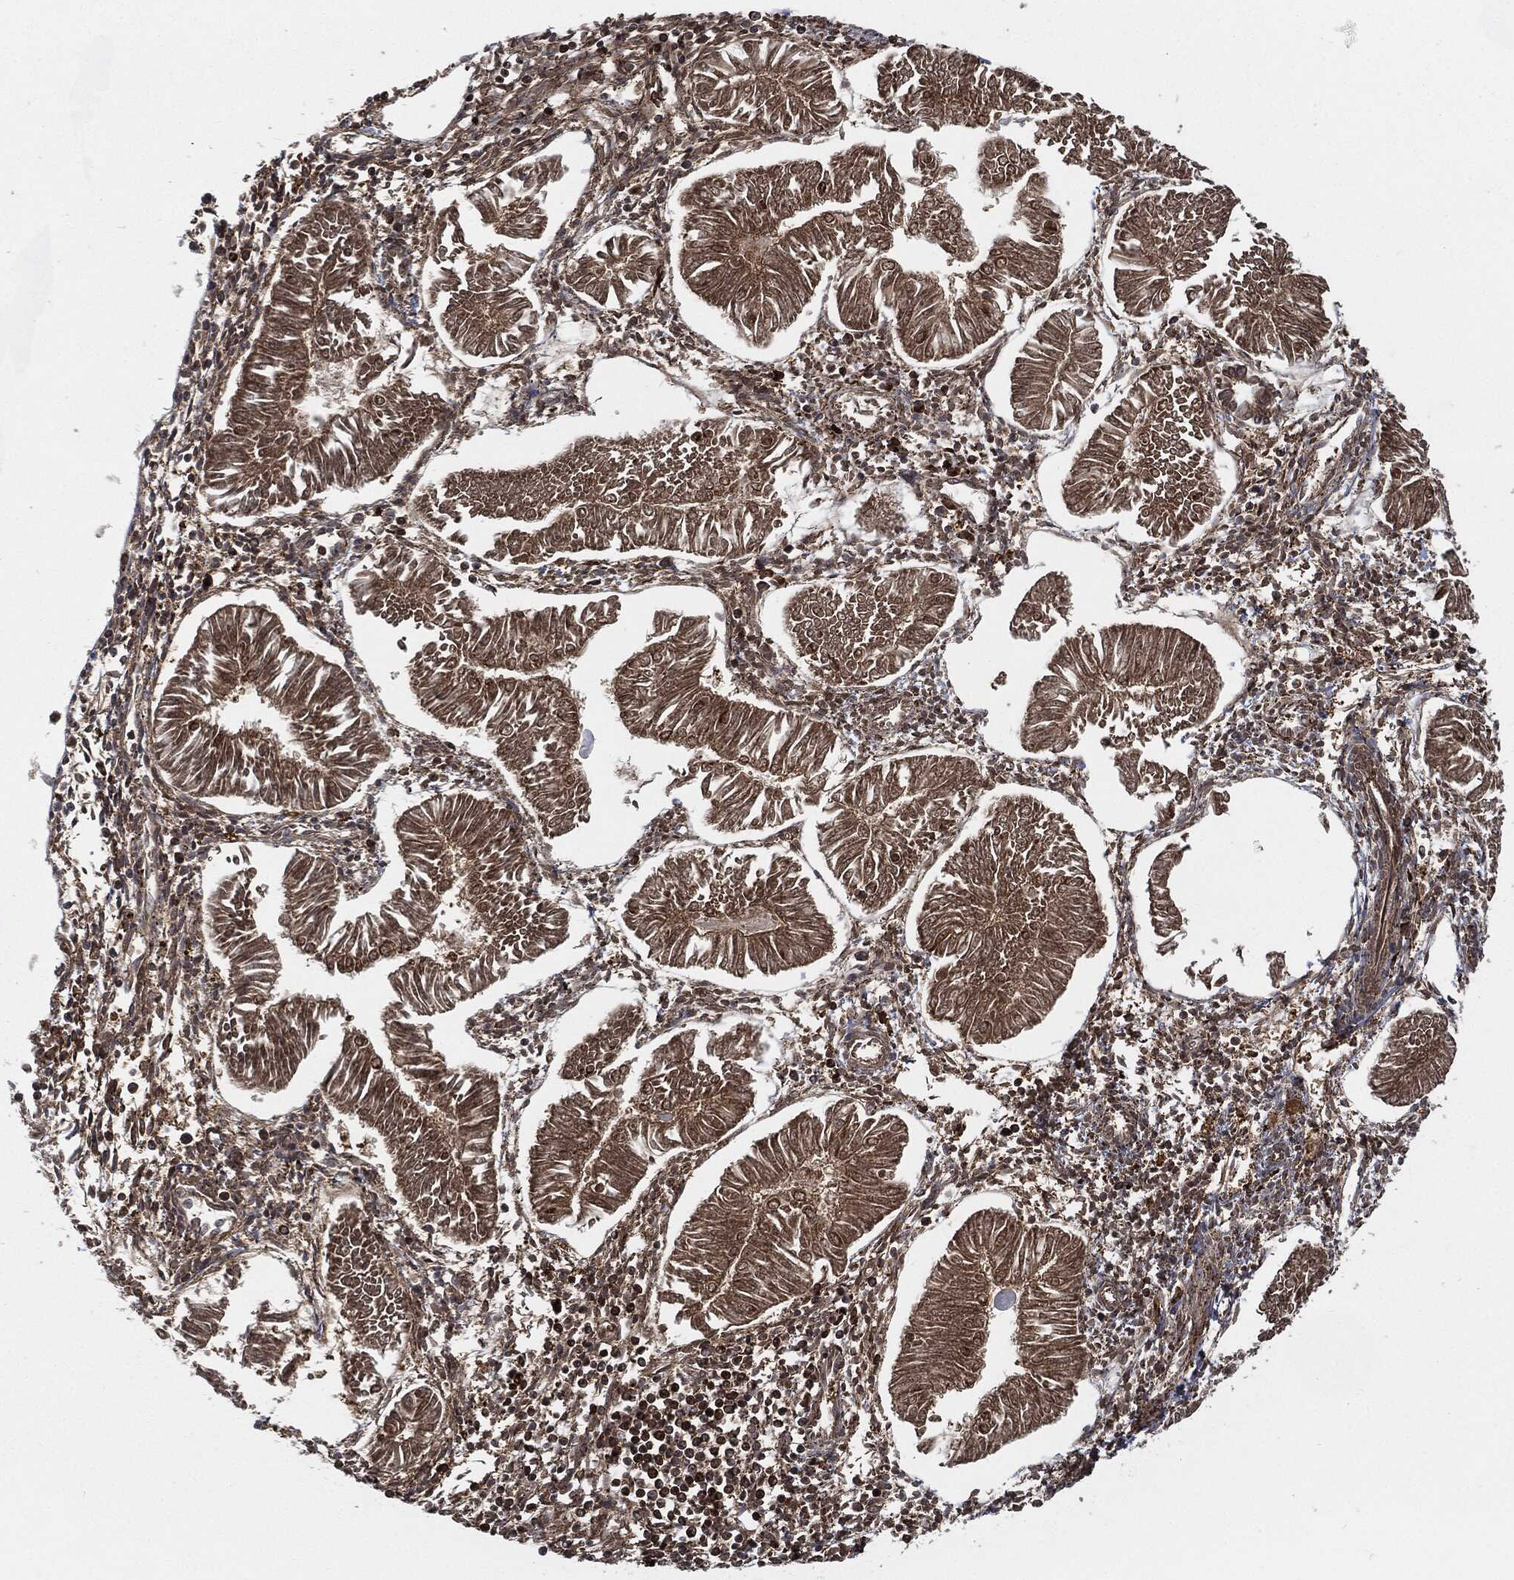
{"staining": {"intensity": "moderate", "quantity": ">75%", "location": "cytoplasmic/membranous"}, "tissue": "endometrial cancer", "cell_type": "Tumor cells", "image_type": "cancer", "snomed": [{"axis": "morphology", "description": "Adenocarcinoma, NOS"}, {"axis": "topography", "description": "Endometrium"}], "caption": "Immunohistochemical staining of adenocarcinoma (endometrial) displays medium levels of moderate cytoplasmic/membranous protein positivity in approximately >75% of tumor cells.", "gene": "CUTA", "patient": {"sex": "female", "age": 53}}